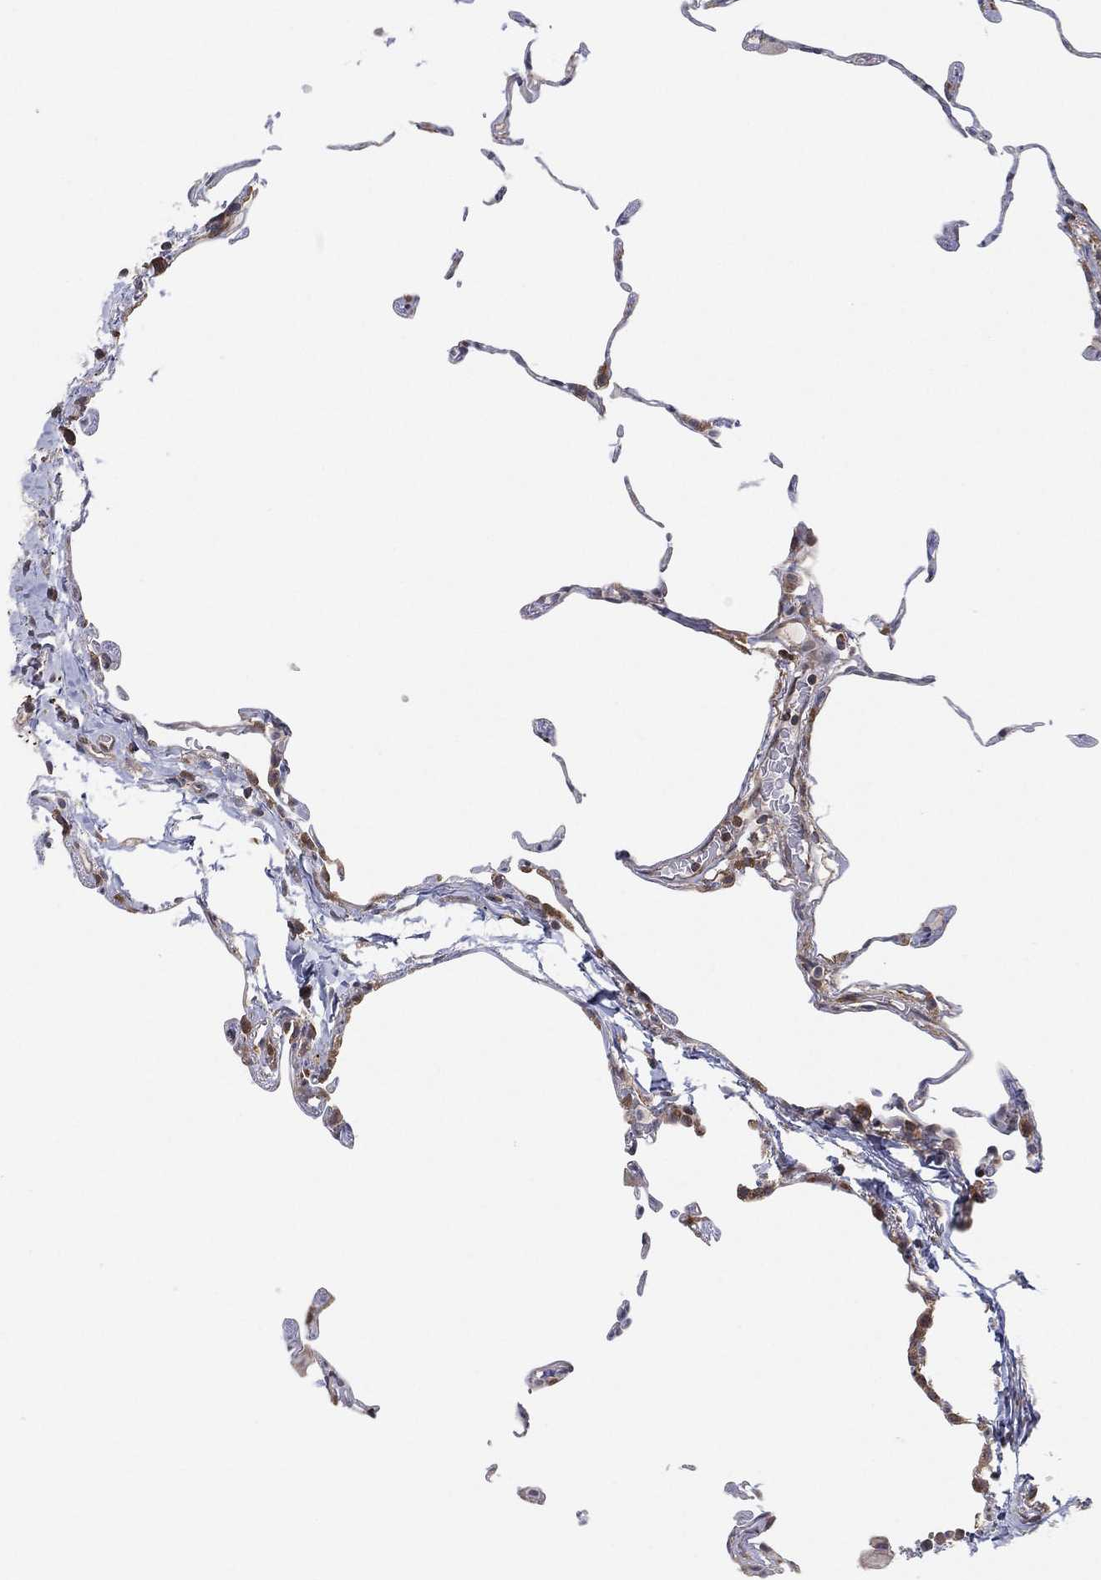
{"staining": {"intensity": "moderate", "quantity": "<25%", "location": "cytoplasmic/membranous"}, "tissue": "lung", "cell_type": "Alveolar cells", "image_type": "normal", "snomed": [{"axis": "morphology", "description": "Normal tissue, NOS"}, {"axis": "topography", "description": "Lung"}], "caption": "A low amount of moderate cytoplasmic/membranous positivity is present in approximately <25% of alveolar cells in benign lung.", "gene": "TMTC4", "patient": {"sex": "female", "age": 57}}